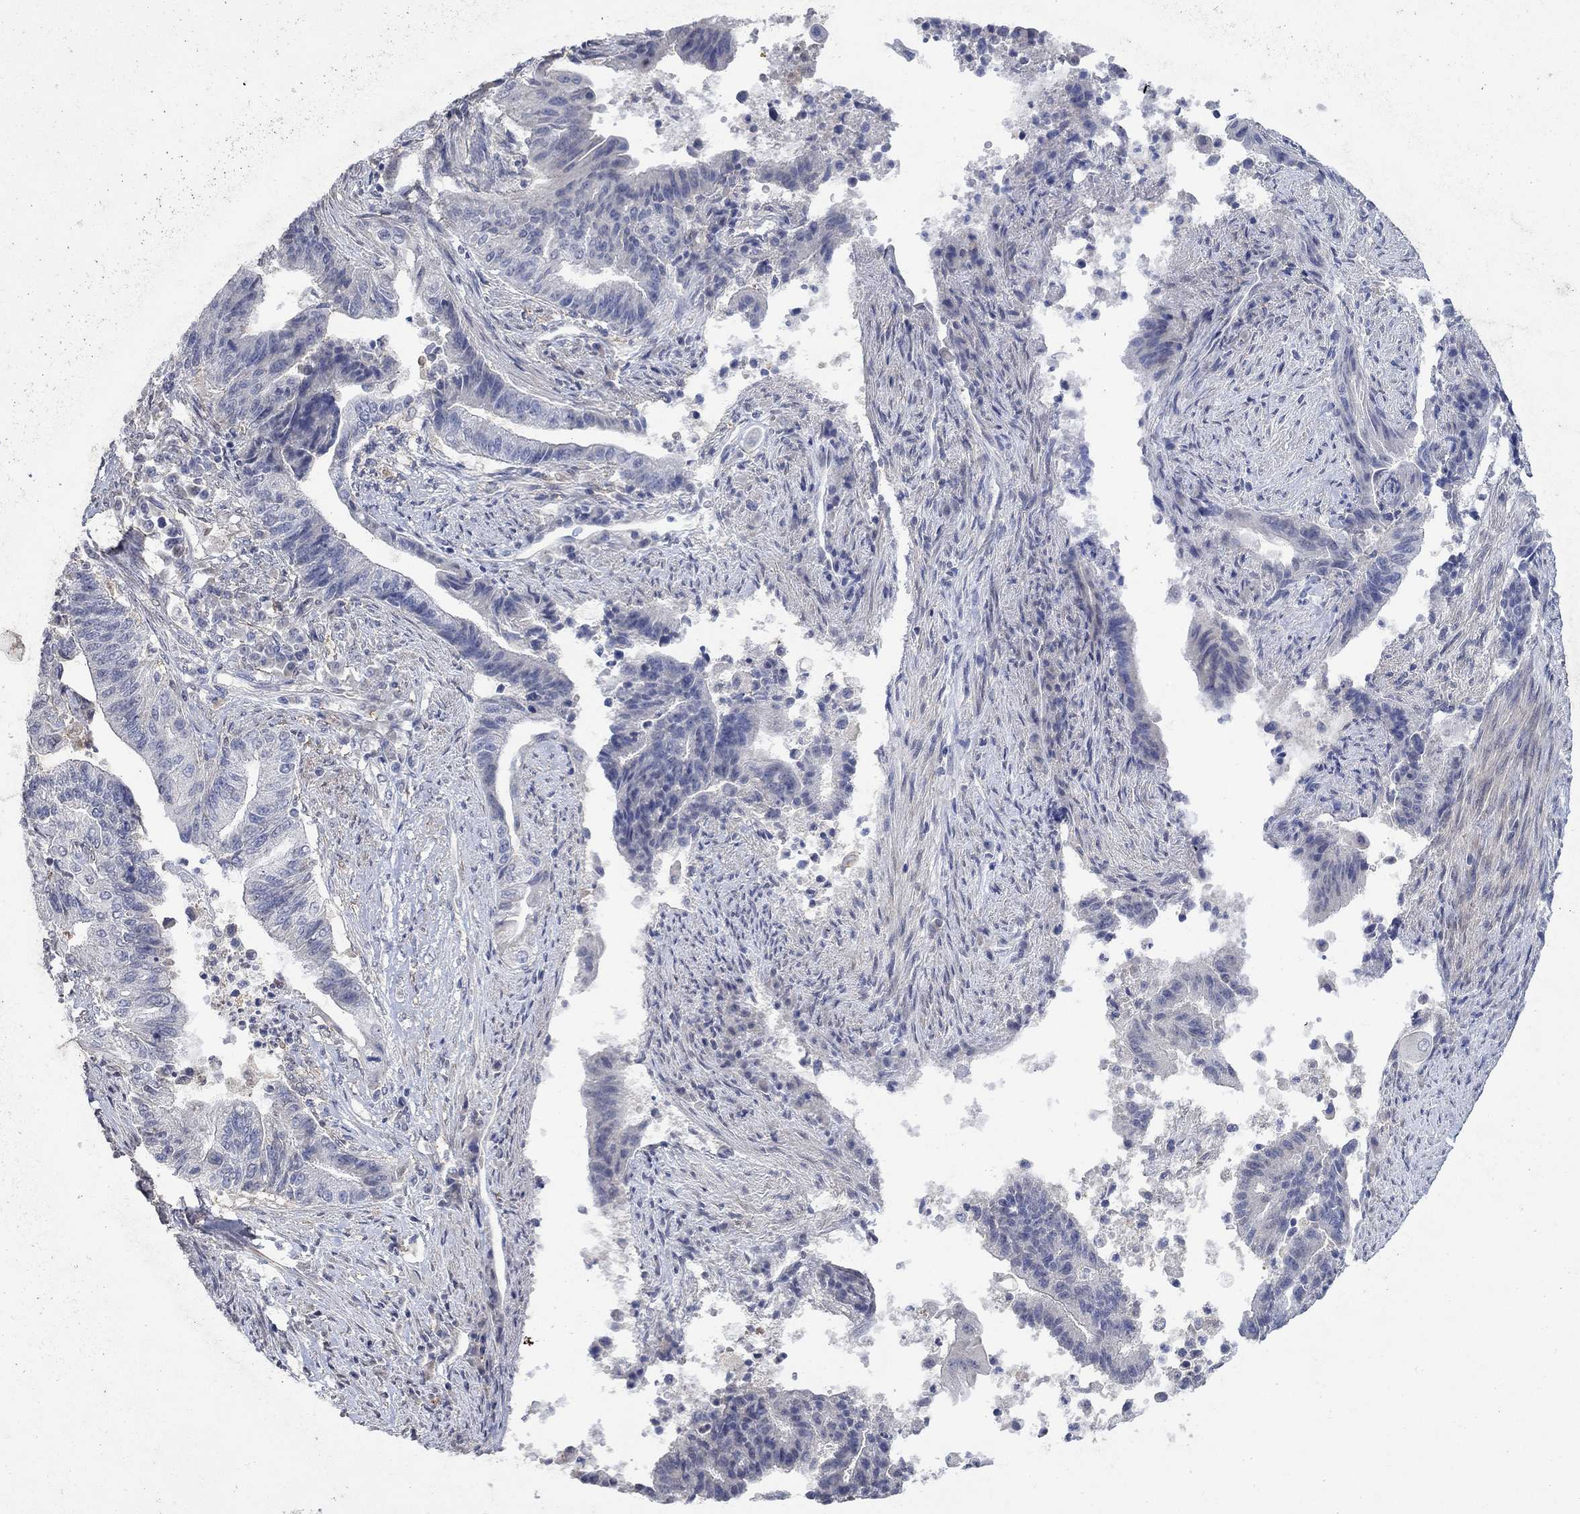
{"staining": {"intensity": "negative", "quantity": "none", "location": "none"}, "tissue": "endometrial cancer", "cell_type": "Tumor cells", "image_type": "cancer", "snomed": [{"axis": "morphology", "description": "Adenocarcinoma, NOS"}, {"axis": "topography", "description": "Uterus"}, {"axis": "topography", "description": "Endometrium"}], "caption": "Immunohistochemistry histopathology image of human adenocarcinoma (endometrial) stained for a protein (brown), which reveals no positivity in tumor cells.", "gene": "TGM2", "patient": {"sex": "female", "age": 54}}